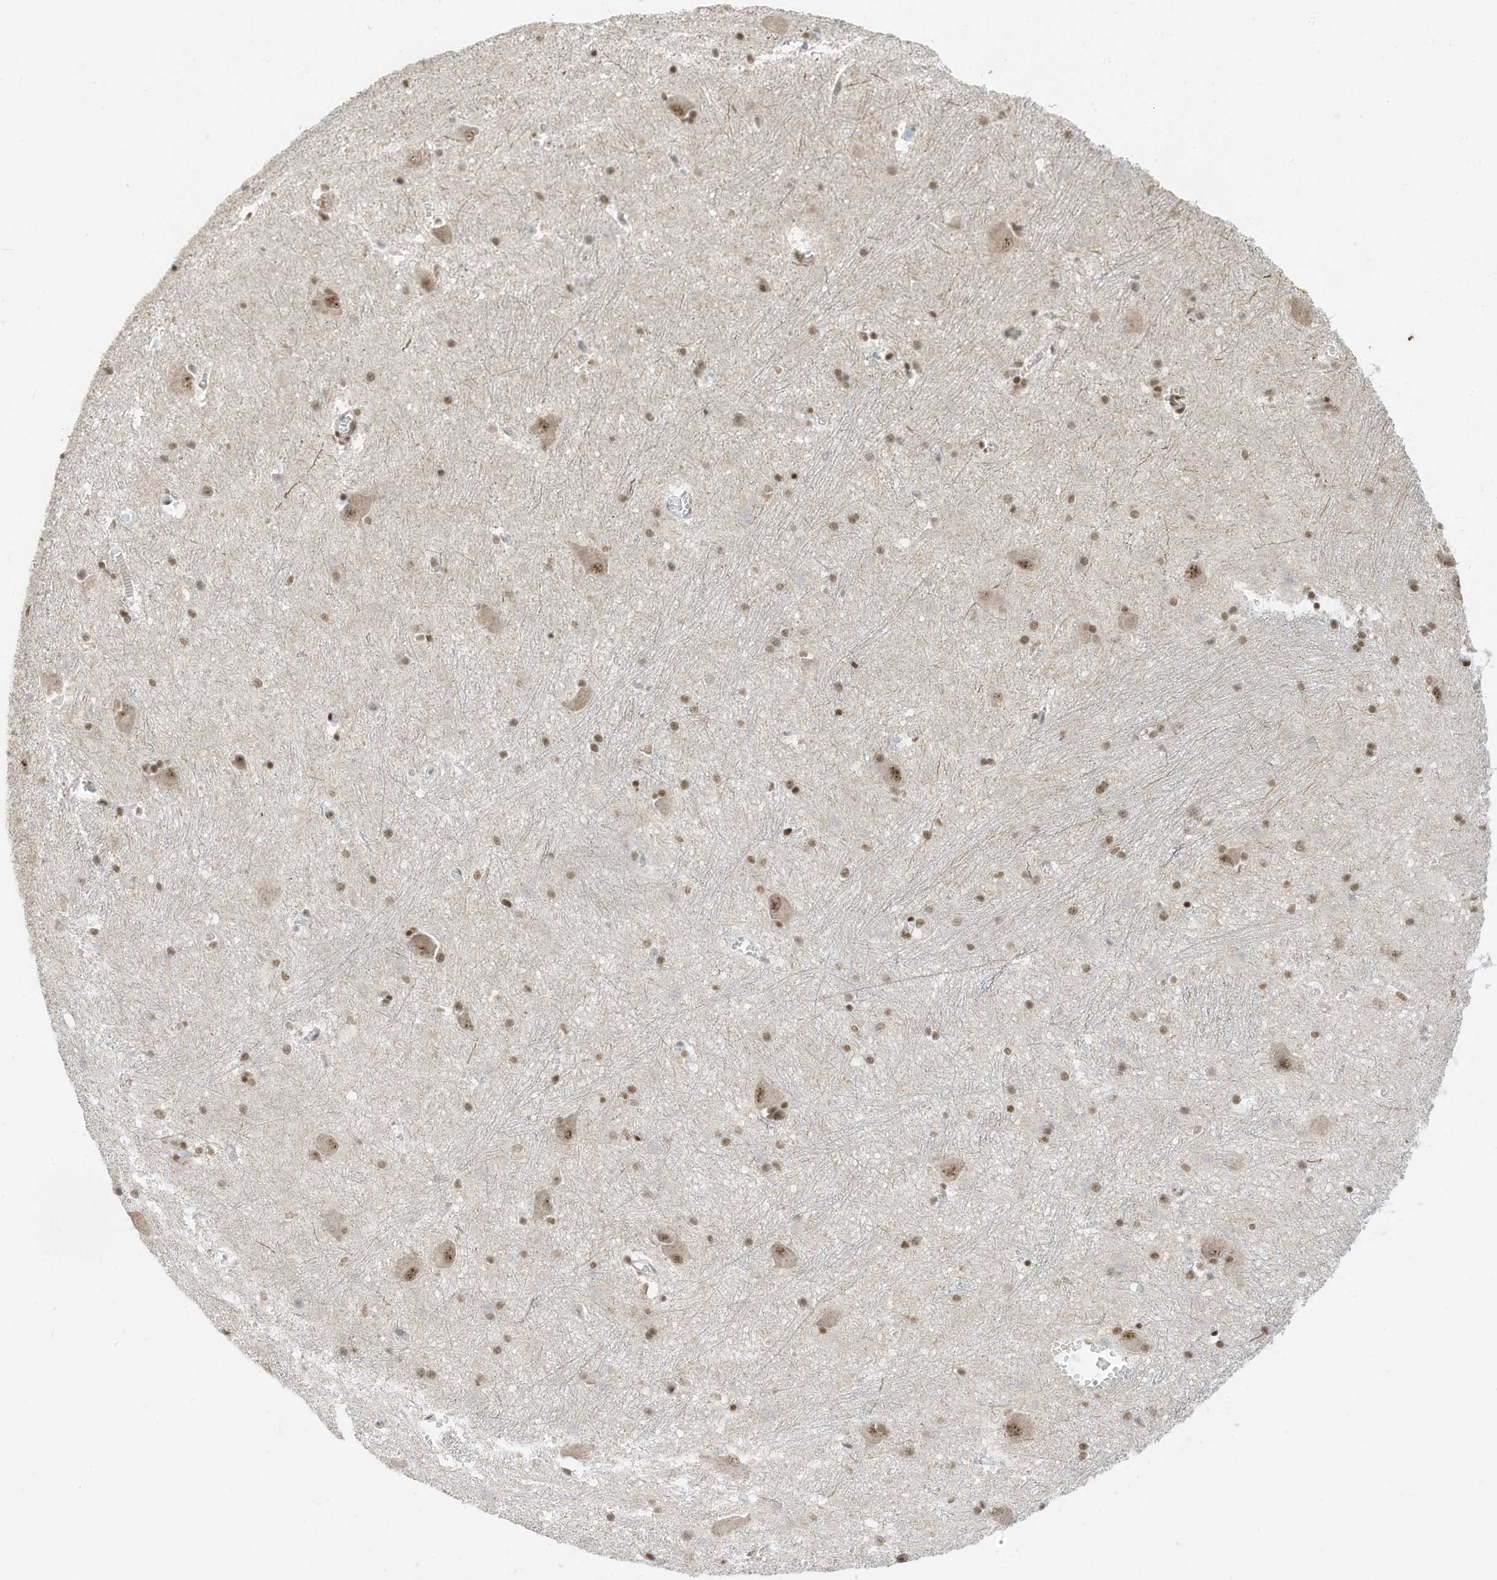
{"staining": {"intensity": "strong", "quantity": "25%-75%", "location": "nuclear"}, "tissue": "caudate", "cell_type": "Glial cells", "image_type": "normal", "snomed": [{"axis": "morphology", "description": "Normal tissue, NOS"}, {"axis": "topography", "description": "Lateral ventricle wall"}], "caption": "About 25%-75% of glial cells in normal caudate display strong nuclear protein expression as visualized by brown immunohistochemical staining.", "gene": "AURKAIP1", "patient": {"sex": "male", "age": 37}}